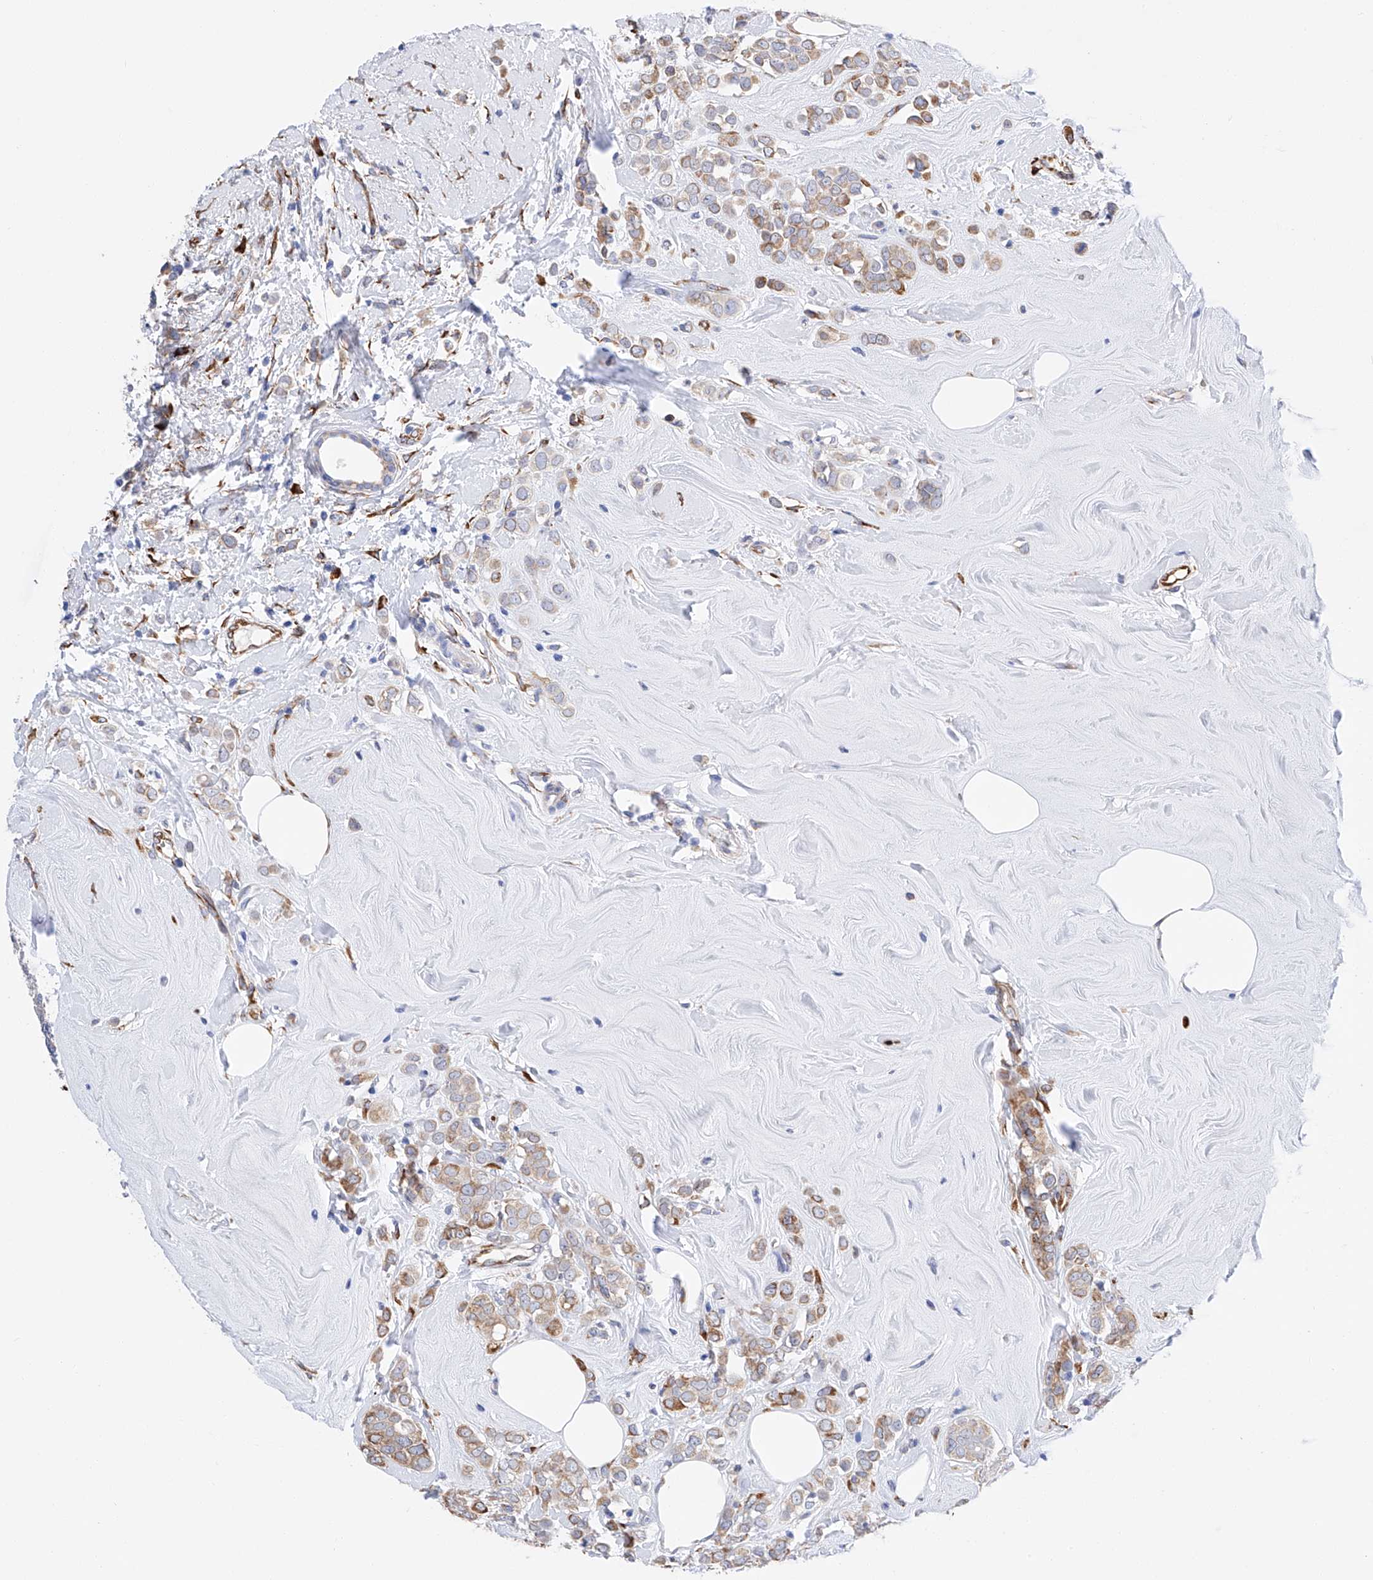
{"staining": {"intensity": "weak", "quantity": ">75%", "location": "cytoplasmic/membranous"}, "tissue": "breast cancer", "cell_type": "Tumor cells", "image_type": "cancer", "snomed": [{"axis": "morphology", "description": "Lobular carcinoma"}, {"axis": "topography", "description": "Breast"}], "caption": "Protein expression analysis of breast cancer (lobular carcinoma) reveals weak cytoplasmic/membranous staining in approximately >75% of tumor cells.", "gene": "PDIA5", "patient": {"sex": "female", "age": 47}}